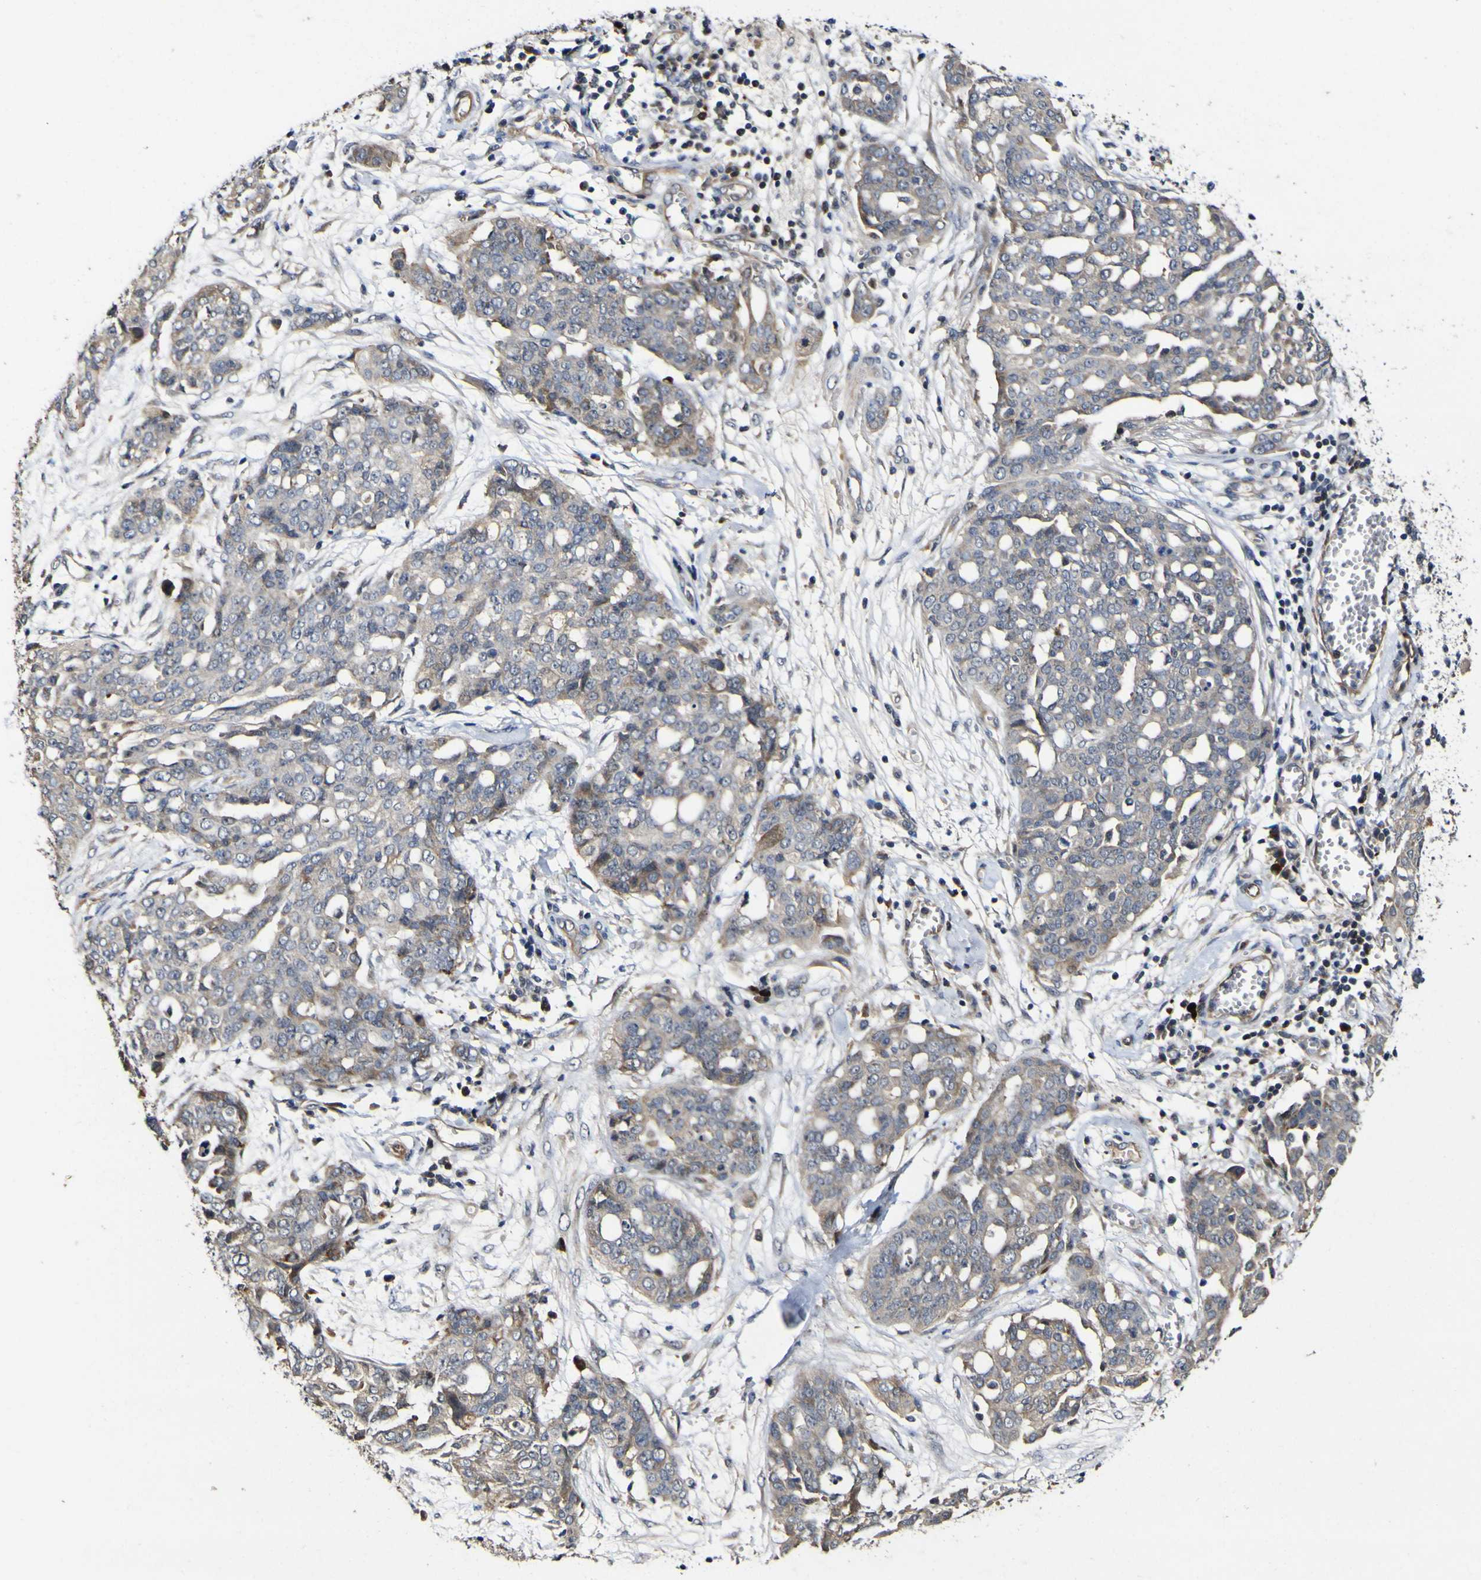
{"staining": {"intensity": "negative", "quantity": "none", "location": "none"}, "tissue": "ovarian cancer", "cell_type": "Tumor cells", "image_type": "cancer", "snomed": [{"axis": "morphology", "description": "Cystadenocarcinoma, serous, NOS"}, {"axis": "topography", "description": "Soft tissue"}, {"axis": "topography", "description": "Ovary"}], "caption": "Immunohistochemistry image of ovarian cancer (serous cystadenocarcinoma) stained for a protein (brown), which shows no staining in tumor cells. (DAB (3,3'-diaminobenzidine) immunohistochemistry (IHC) visualized using brightfield microscopy, high magnification).", "gene": "CCL2", "patient": {"sex": "female", "age": 57}}